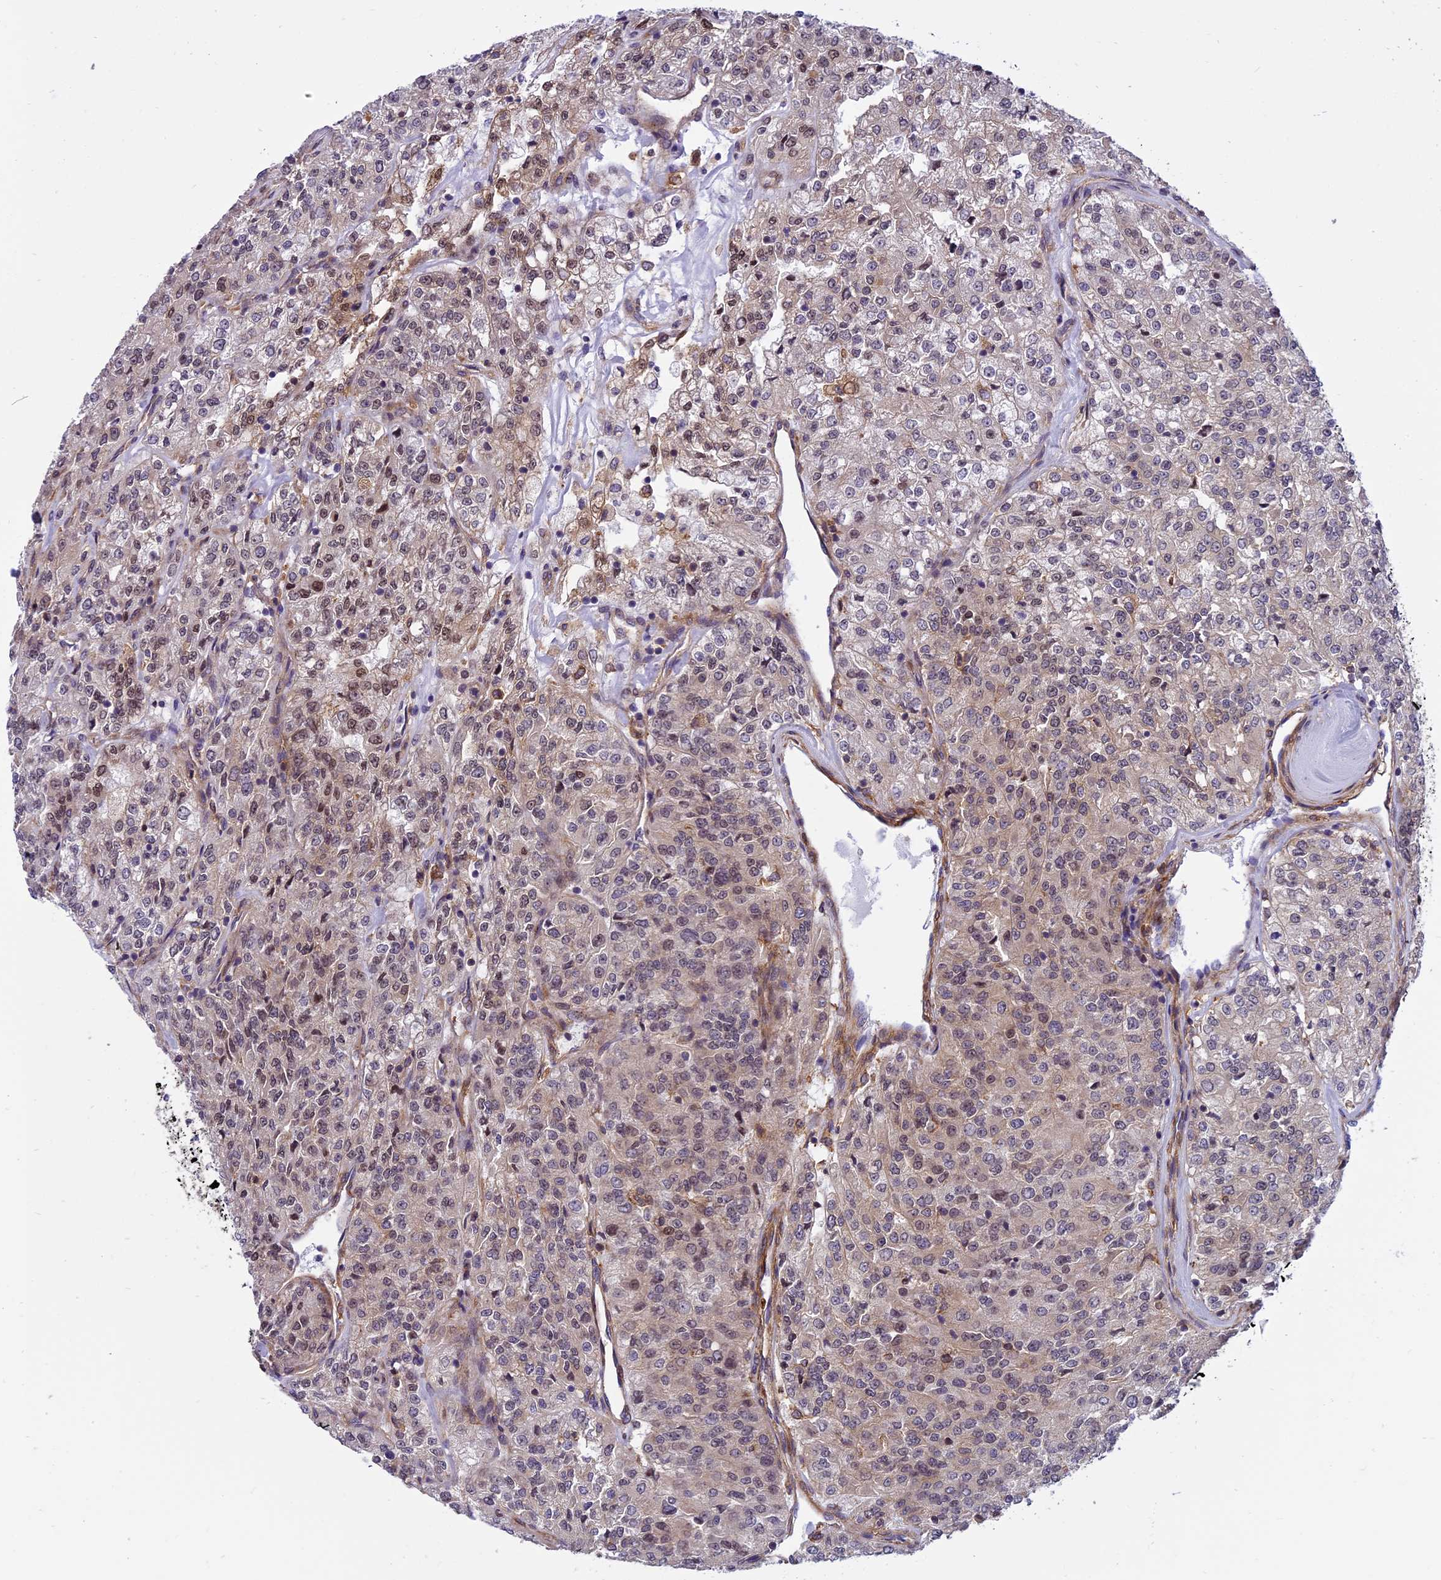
{"staining": {"intensity": "weak", "quantity": "25%-75%", "location": "cytoplasmic/membranous"}, "tissue": "renal cancer", "cell_type": "Tumor cells", "image_type": "cancer", "snomed": [{"axis": "morphology", "description": "Adenocarcinoma, NOS"}, {"axis": "topography", "description": "Kidney"}], "caption": "IHC (DAB (3,3'-diaminobenzidine)) staining of renal adenocarcinoma demonstrates weak cytoplasmic/membranous protein positivity in about 25%-75% of tumor cells.", "gene": "EHBP1L1", "patient": {"sex": "female", "age": 63}}